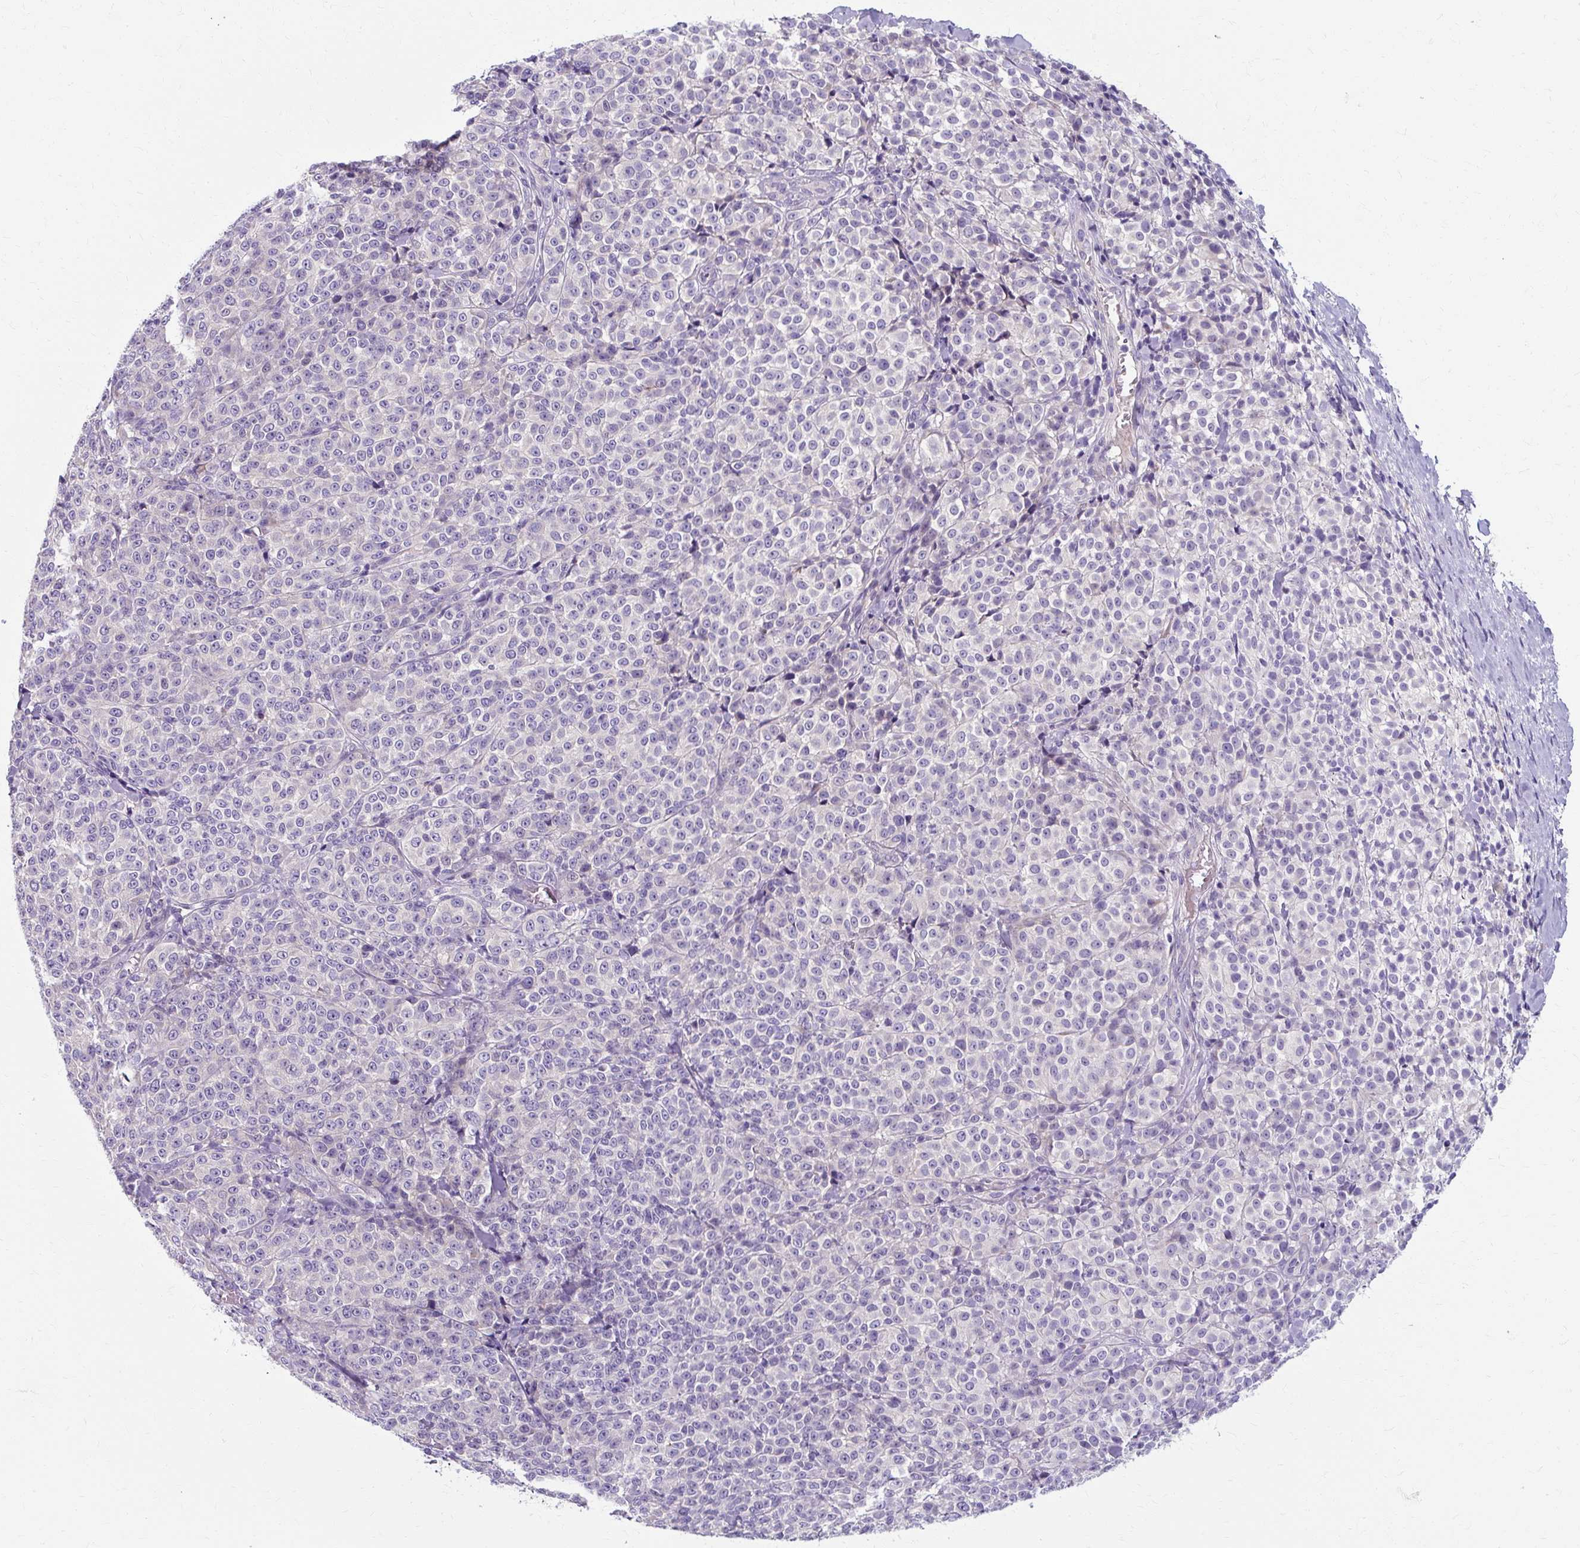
{"staining": {"intensity": "negative", "quantity": "none", "location": "none"}, "tissue": "melanoma", "cell_type": "Tumor cells", "image_type": "cancer", "snomed": [{"axis": "morphology", "description": "Normal tissue, NOS"}, {"axis": "morphology", "description": "Malignant melanoma, NOS"}, {"axis": "topography", "description": "Skin"}], "caption": "This is an immunohistochemistry micrograph of malignant melanoma. There is no staining in tumor cells.", "gene": "ZNF555", "patient": {"sex": "female", "age": 34}}